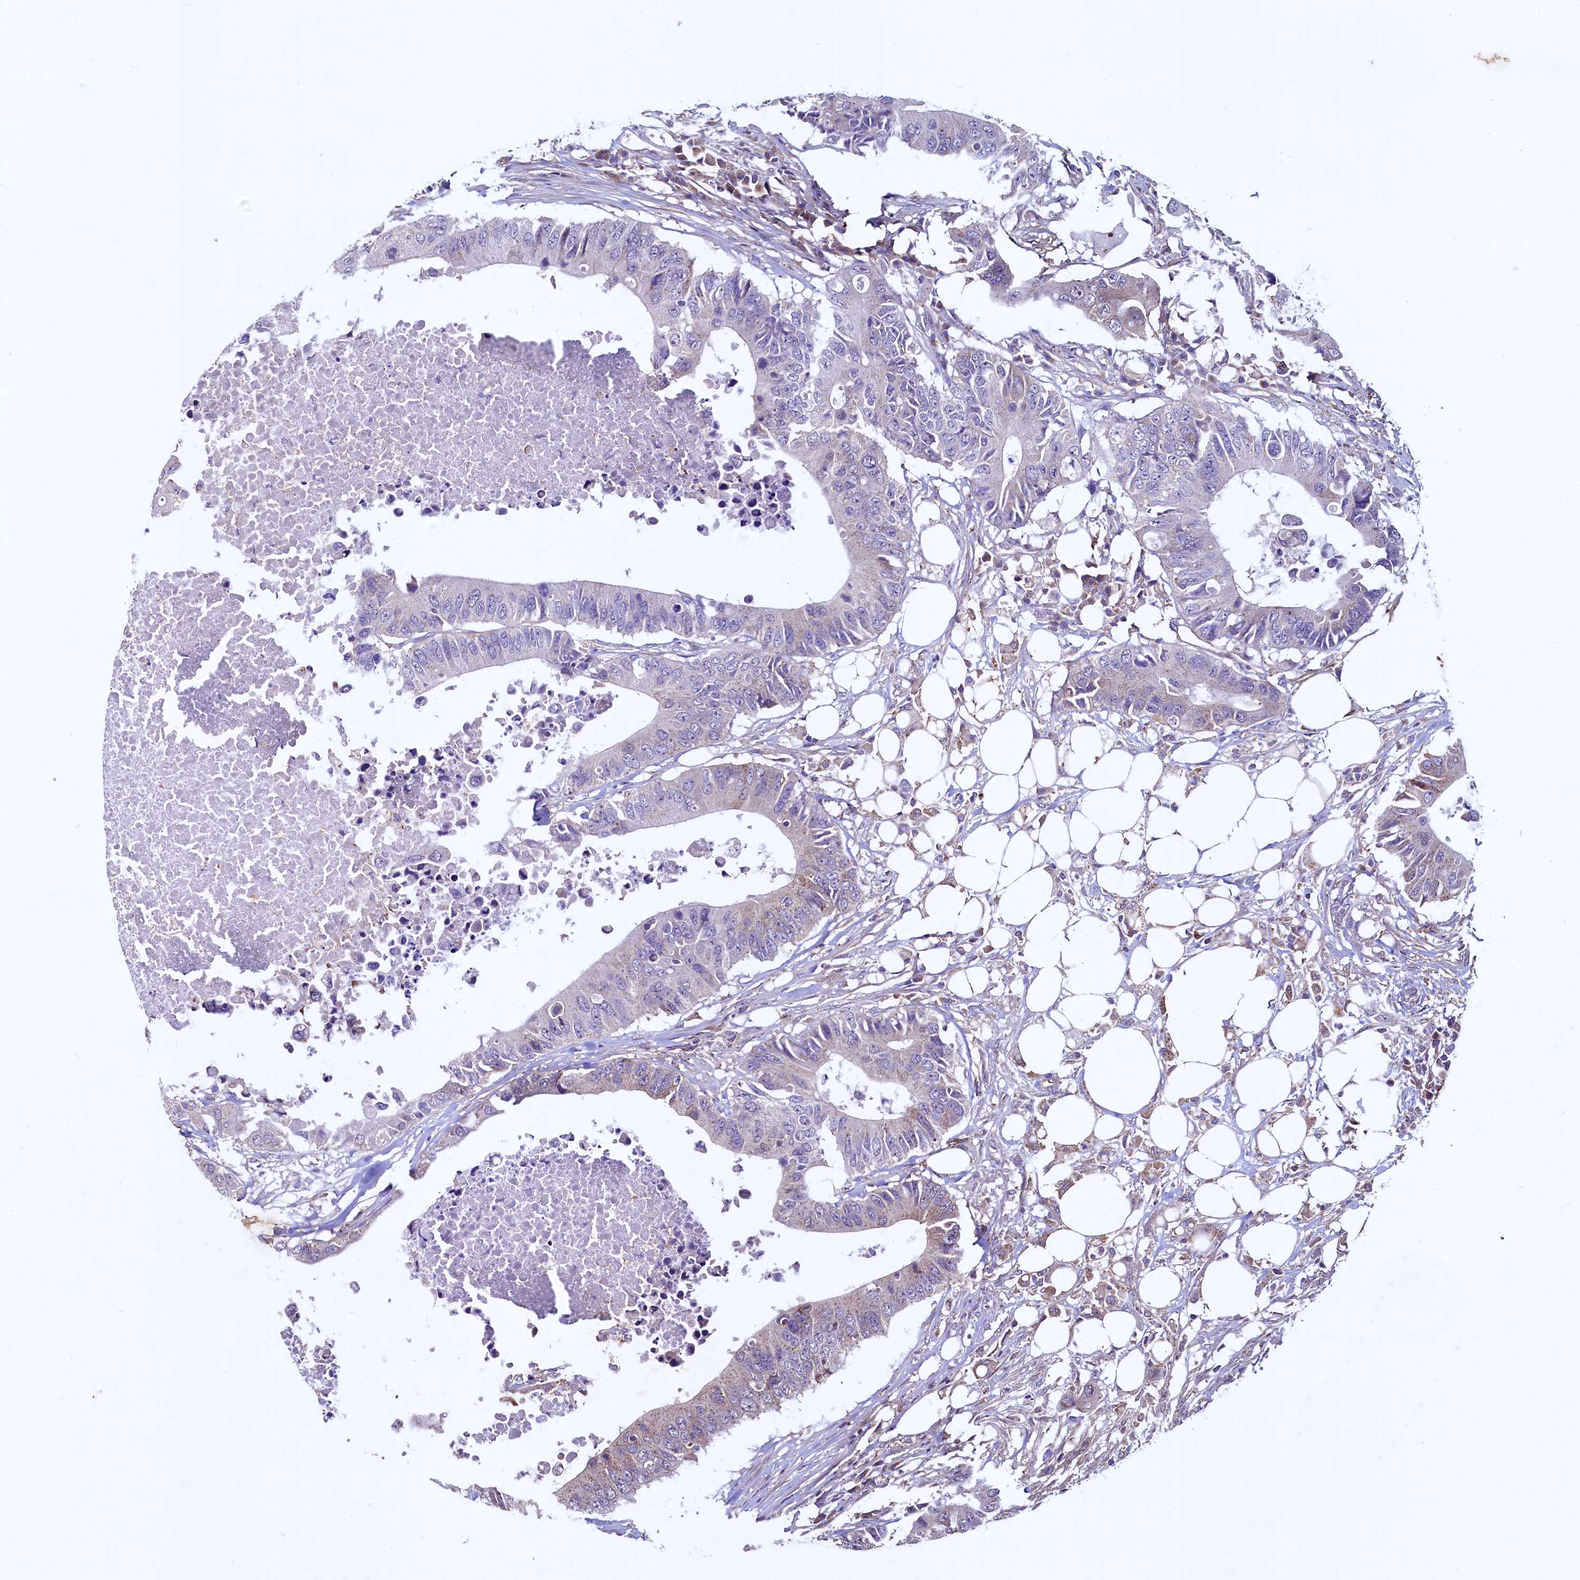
{"staining": {"intensity": "weak", "quantity": "<25%", "location": "cytoplasmic/membranous"}, "tissue": "colorectal cancer", "cell_type": "Tumor cells", "image_type": "cancer", "snomed": [{"axis": "morphology", "description": "Adenocarcinoma, NOS"}, {"axis": "topography", "description": "Colon"}], "caption": "Tumor cells are negative for protein expression in human colorectal cancer (adenocarcinoma).", "gene": "PALM", "patient": {"sex": "male", "age": 71}}